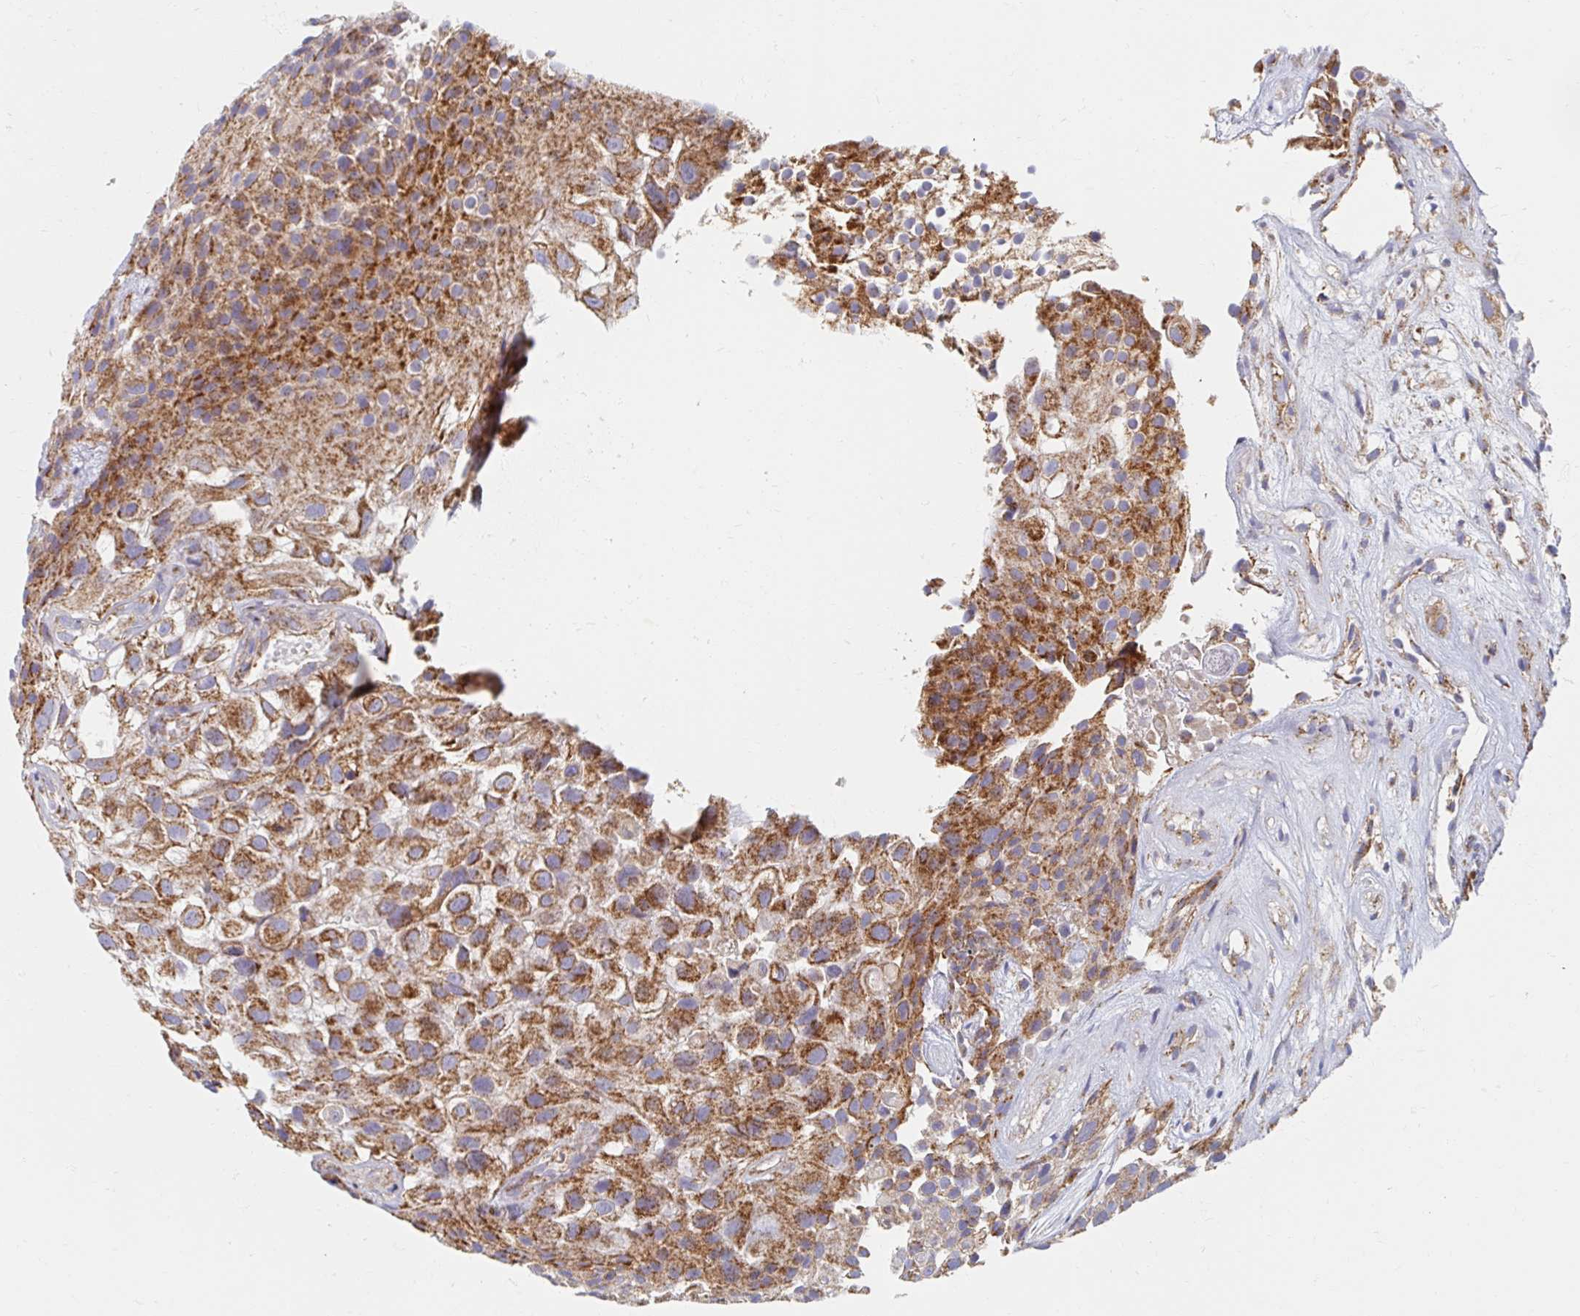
{"staining": {"intensity": "strong", "quantity": ">75%", "location": "cytoplasmic/membranous"}, "tissue": "urothelial cancer", "cell_type": "Tumor cells", "image_type": "cancer", "snomed": [{"axis": "morphology", "description": "Urothelial carcinoma, High grade"}, {"axis": "topography", "description": "Urinary bladder"}], "caption": "Urothelial cancer stained for a protein (brown) shows strong cytoplasmic/membranous positive expression in approximately >75% of tumor cells.", "gene": "MAVS", "patient": {"sex": "male", "age": 56}}